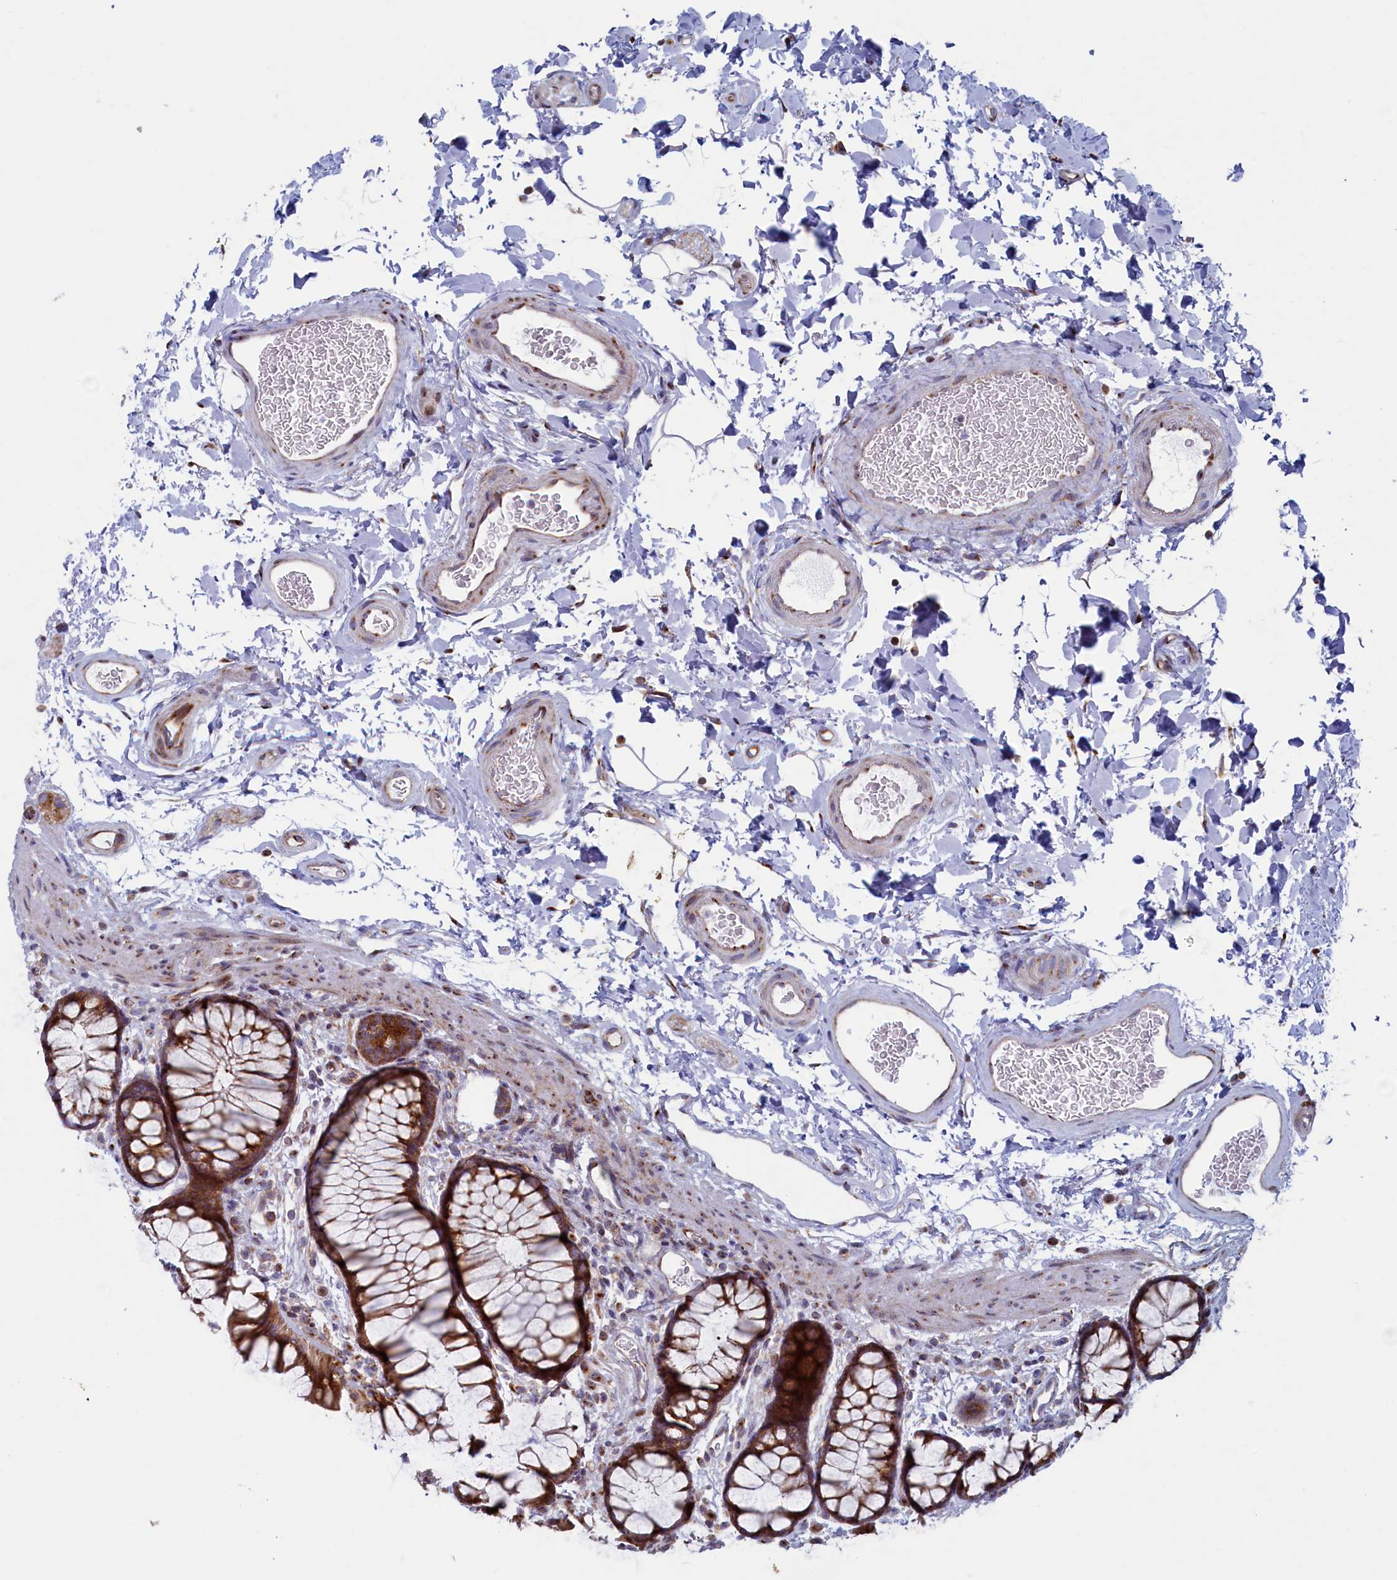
{"staining": {"intensity": "moderate", "quantity": "25%-75%", "location": "cytoplasmic/membranous"}, "tissue": "colon", "cell_type": "Endothelial cells", "image_type": "normal", "snomed": [{"axis": "morphology", "description": "Normal tissue, NOS"}, {"axis": "topography", "description": "Colon"}], "caption": "Immunohistochemistry (IHC) micrograph of unremarkable colon: human colon stained using immunohistochemistry (IHC) reveals medium levels of moderate protein expression localized specifically in the cytoplasmic/membranous of endothelial cells, appearing as a cytoplasmic/membranous brown color.", "gene": "MTFMT", "patient": {"sex": "female", "age": 82}}